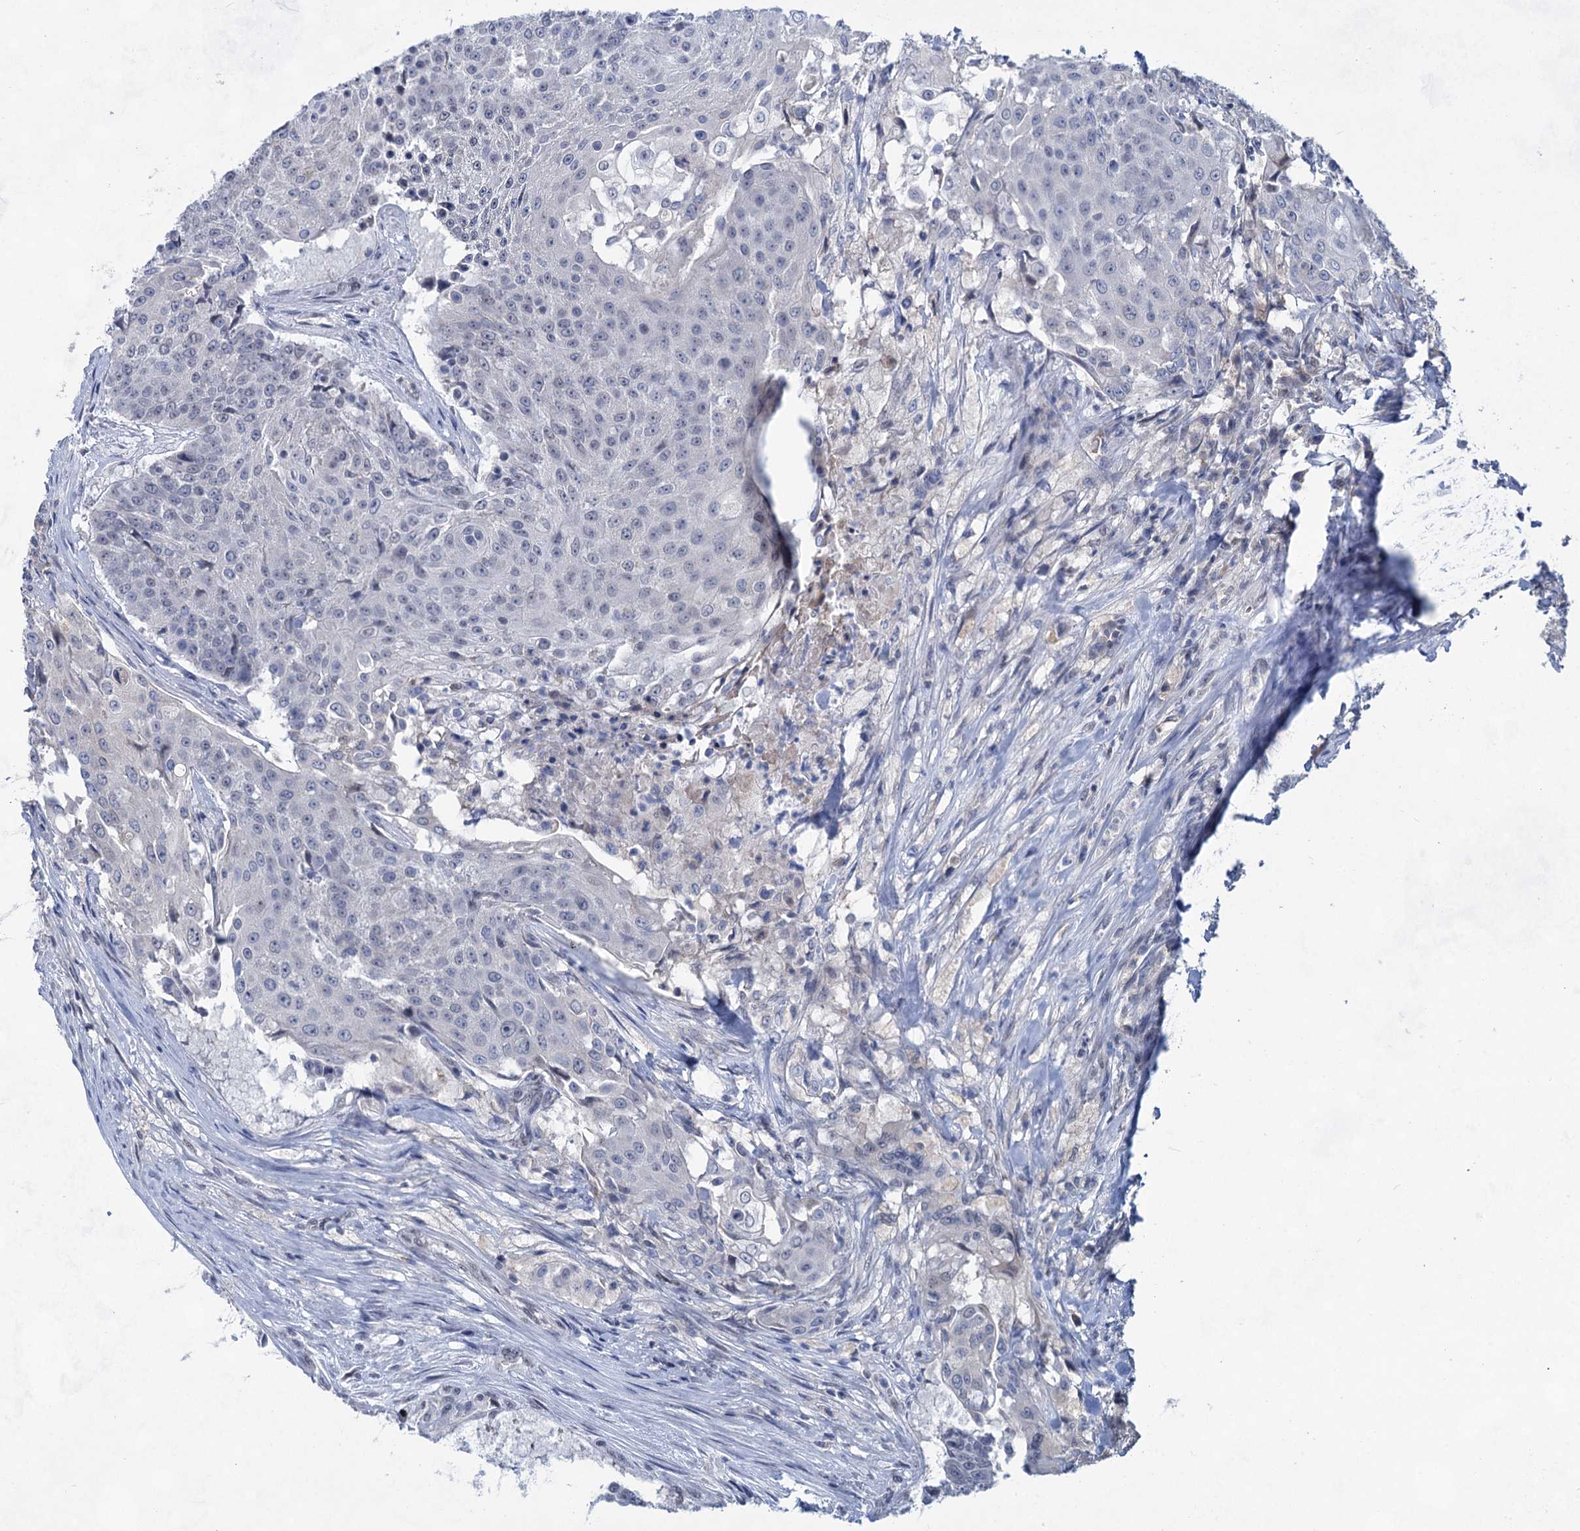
{"staining": {"intensity": "negative", "quantity": "none", "location": "none"}, "tissue": "urothelial cancer", "cell_type": "Tumor cells", "image_type": "cancer", "snomed": [{"axis": "morphology", "description": "Urothelial carcinoma, High grade"}, {"axis": "topography", "description": "Urinary bladder"}], "caption": "High-grade urothelial carcinoma stained for a protein using immunohistochemistry exhibits no staining tumor cells.", "gene": "TTC17", "patient": {"sex": "female", "age": 63}}